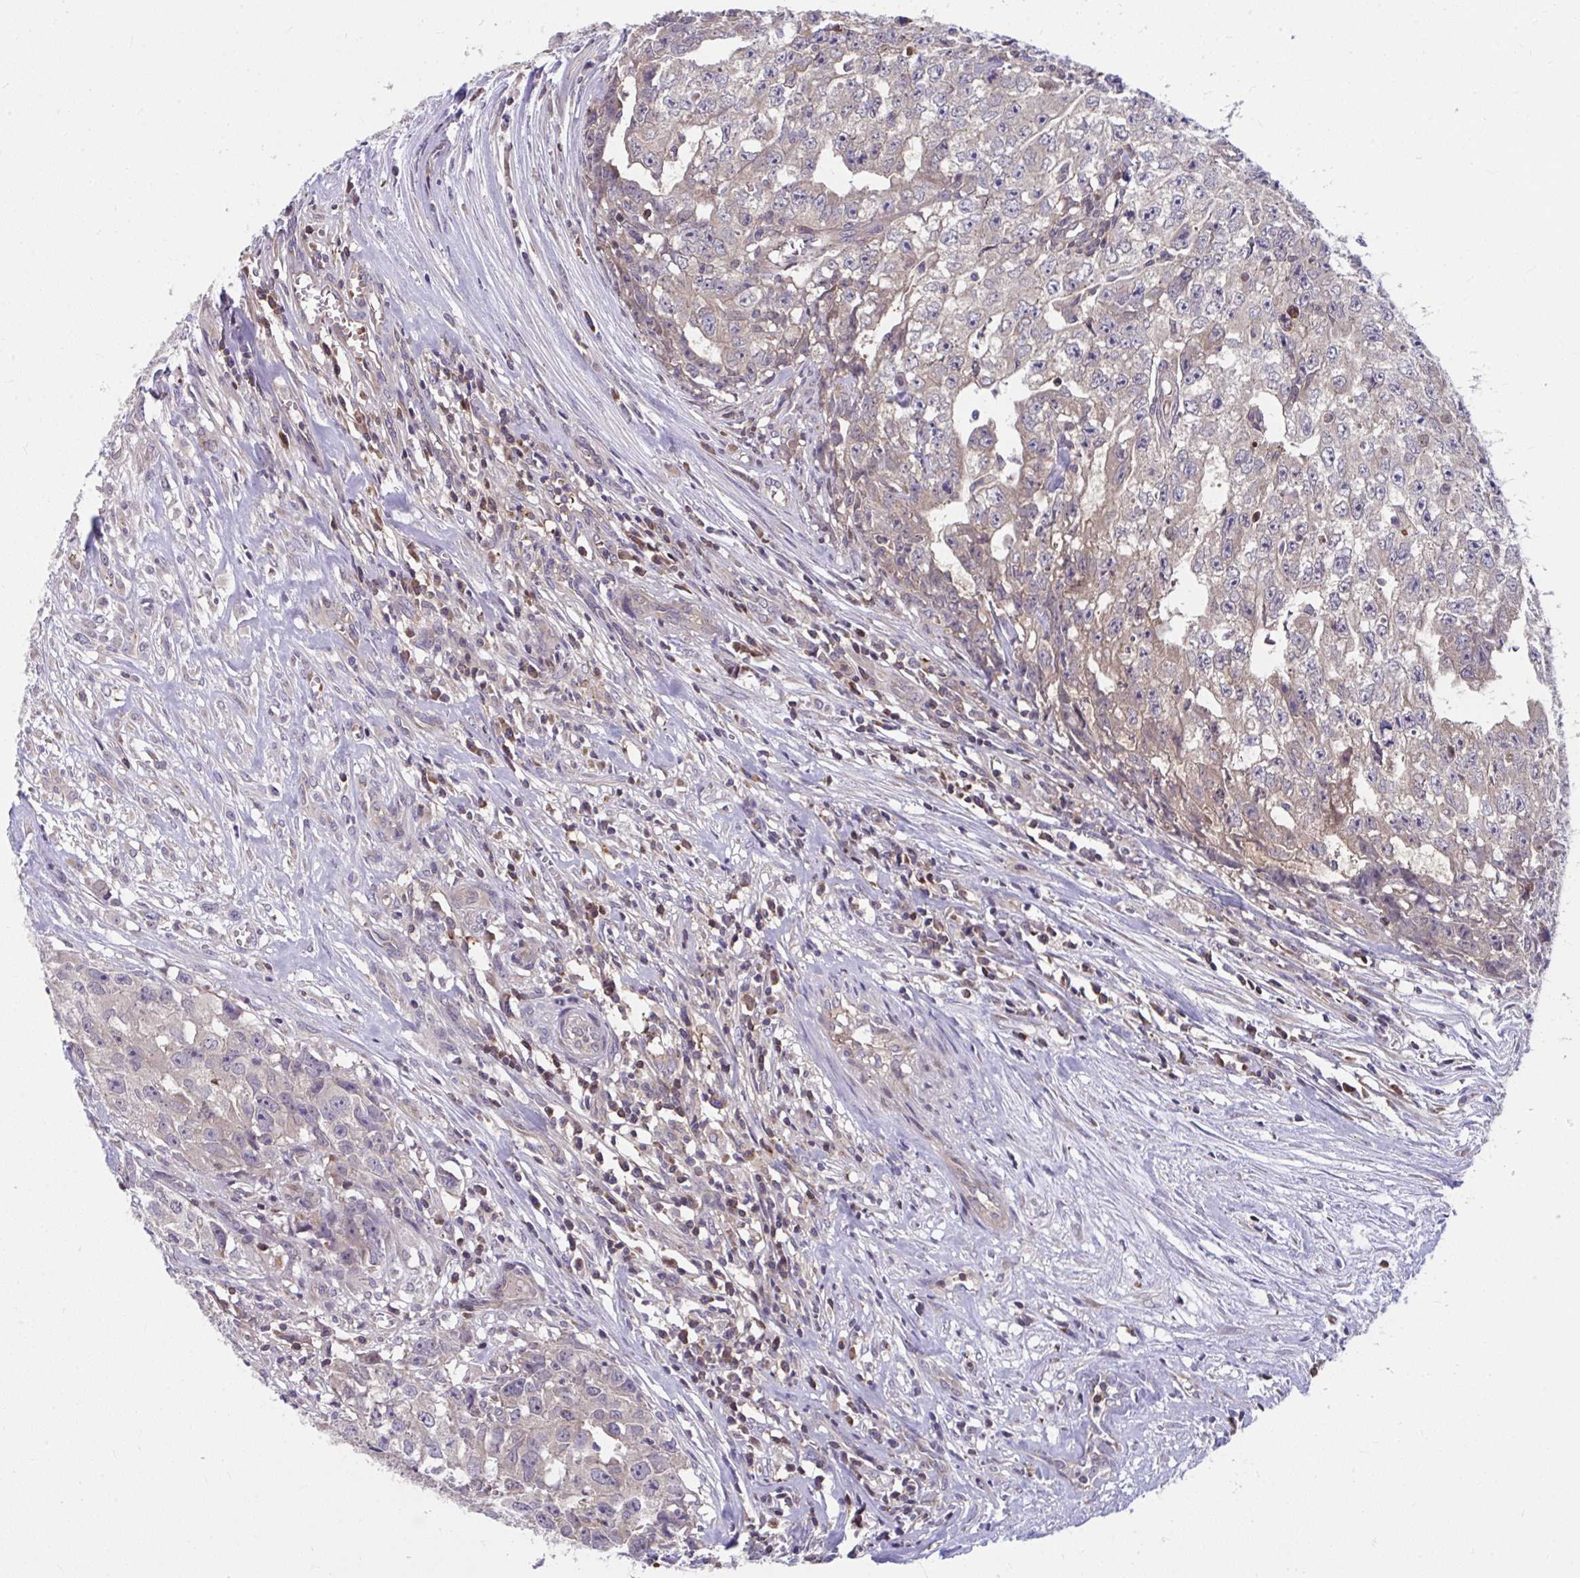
{"staining": {"intensity": "weak", "quantity": "25%-75%", "location": "cytoplasmic/membranous"}, "tissue": "testis cancer", "cell_type": "Tumor cells", "image_type": "cancer", "snomed": [{"axis": "morphology", "description": "Carcinoma, Embryonal, NOS"}, {"axis": "morphology", "description": "Teratoma, malignant, NOS"}, {"axis": "topography", "description": "Testis"}], "caption": "About 25%-75% of tumor cells in human embryonal carcinoma (testis) reveal weak cytoplasmic/membranous protein staining as visualized by brown immunohistochemical staining.", "gene": "PCDHB7", "patient": {"sex": "male", "age": 24}}